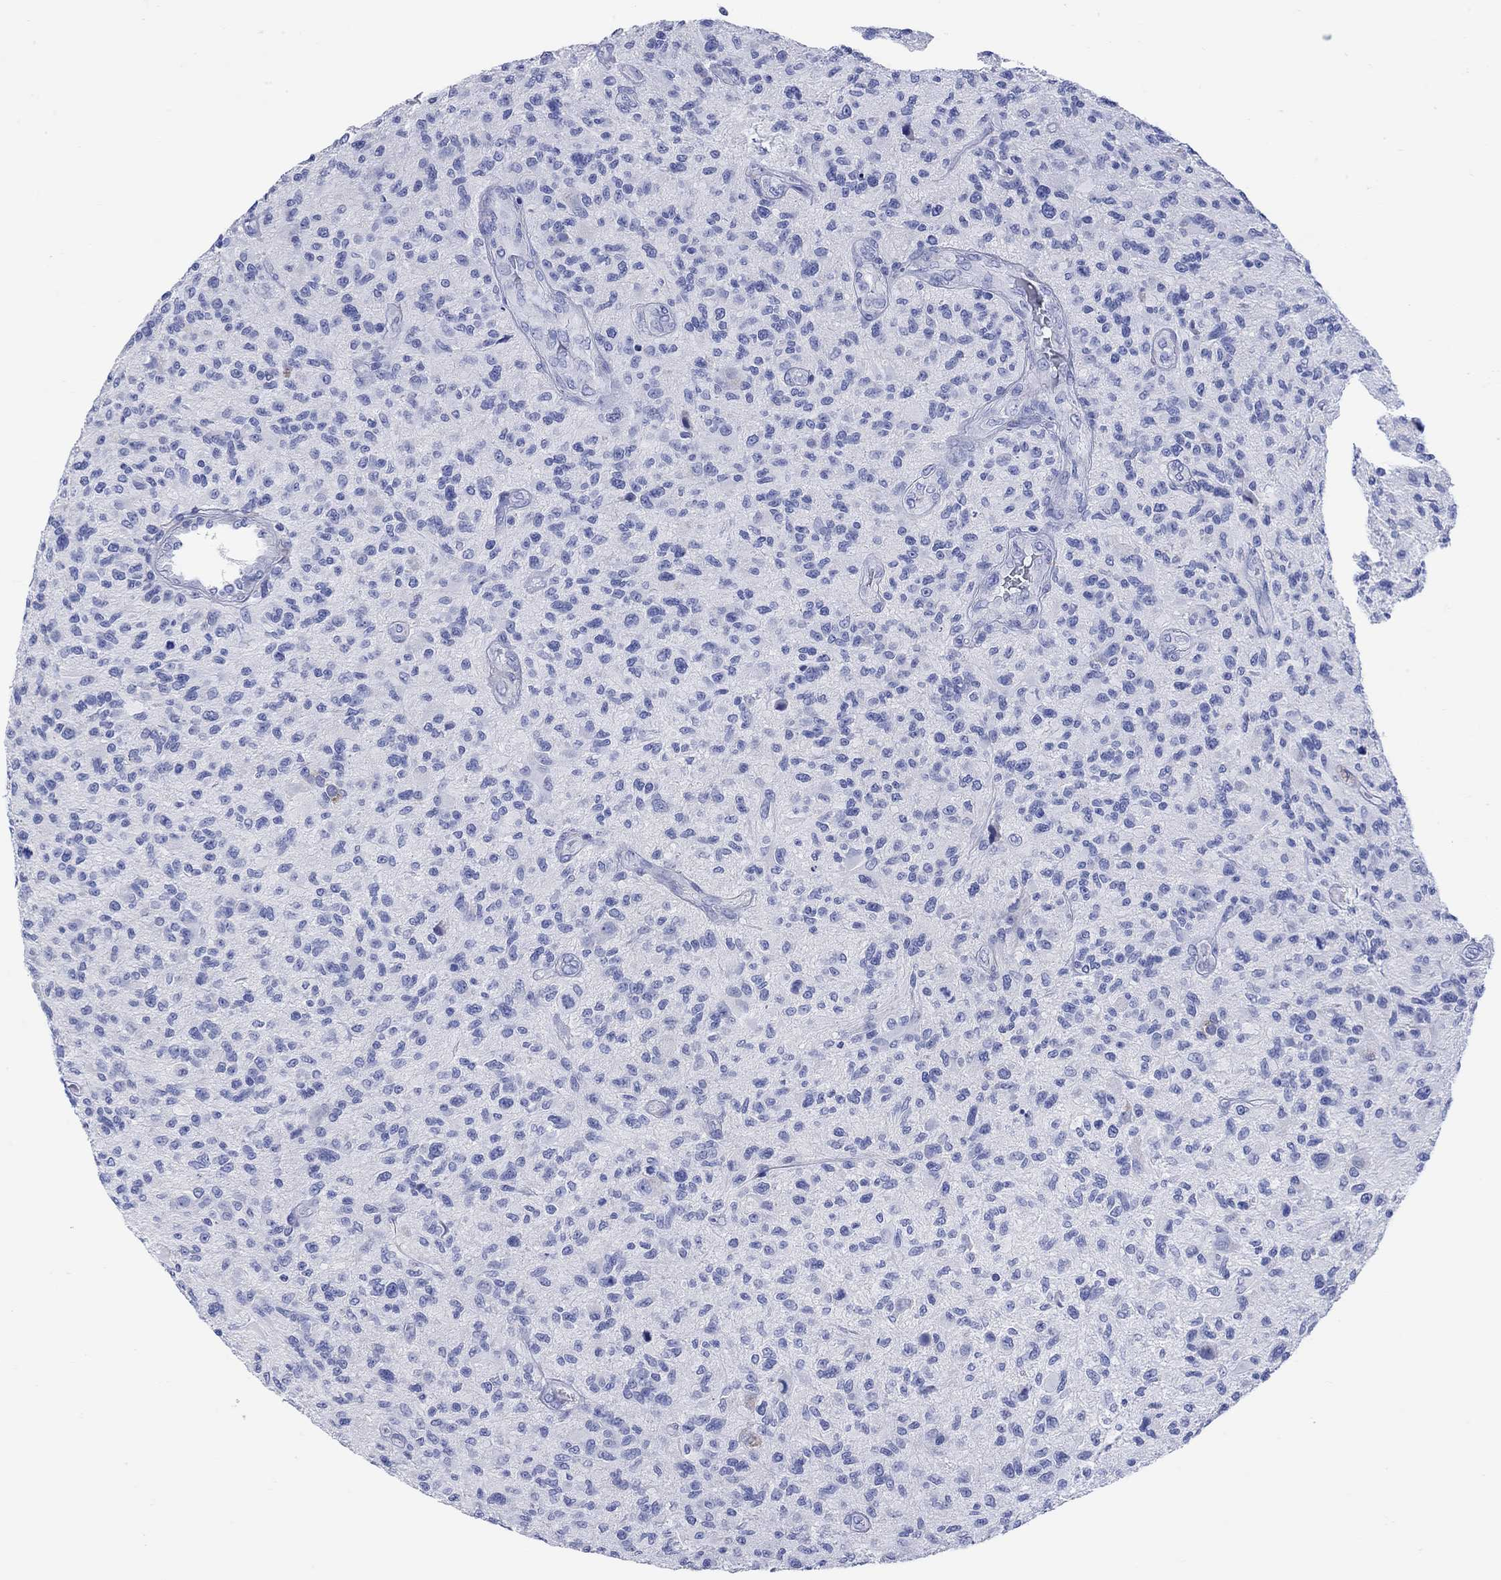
{"staining": {"intensity": "negative", "quantity": "none", "location": "none"}, "tissue": "glioma", "cell_type": "Tumor cells", "image_type": "cancer", "snomed": [{"axis": "morphology", "description": "Glioma, malignant, High grade"}, {"axis": "topography", "description": "Brain"}], "caption": "Tumor cells are negative for protein expression in human malignant high-grade glioma. (DAB (3,3'-diaminobenzidine) immunohistochemistry (IHC), high magnification).", "gene": "P2RY6", "patient": {"sex": "male", "age": 47}}